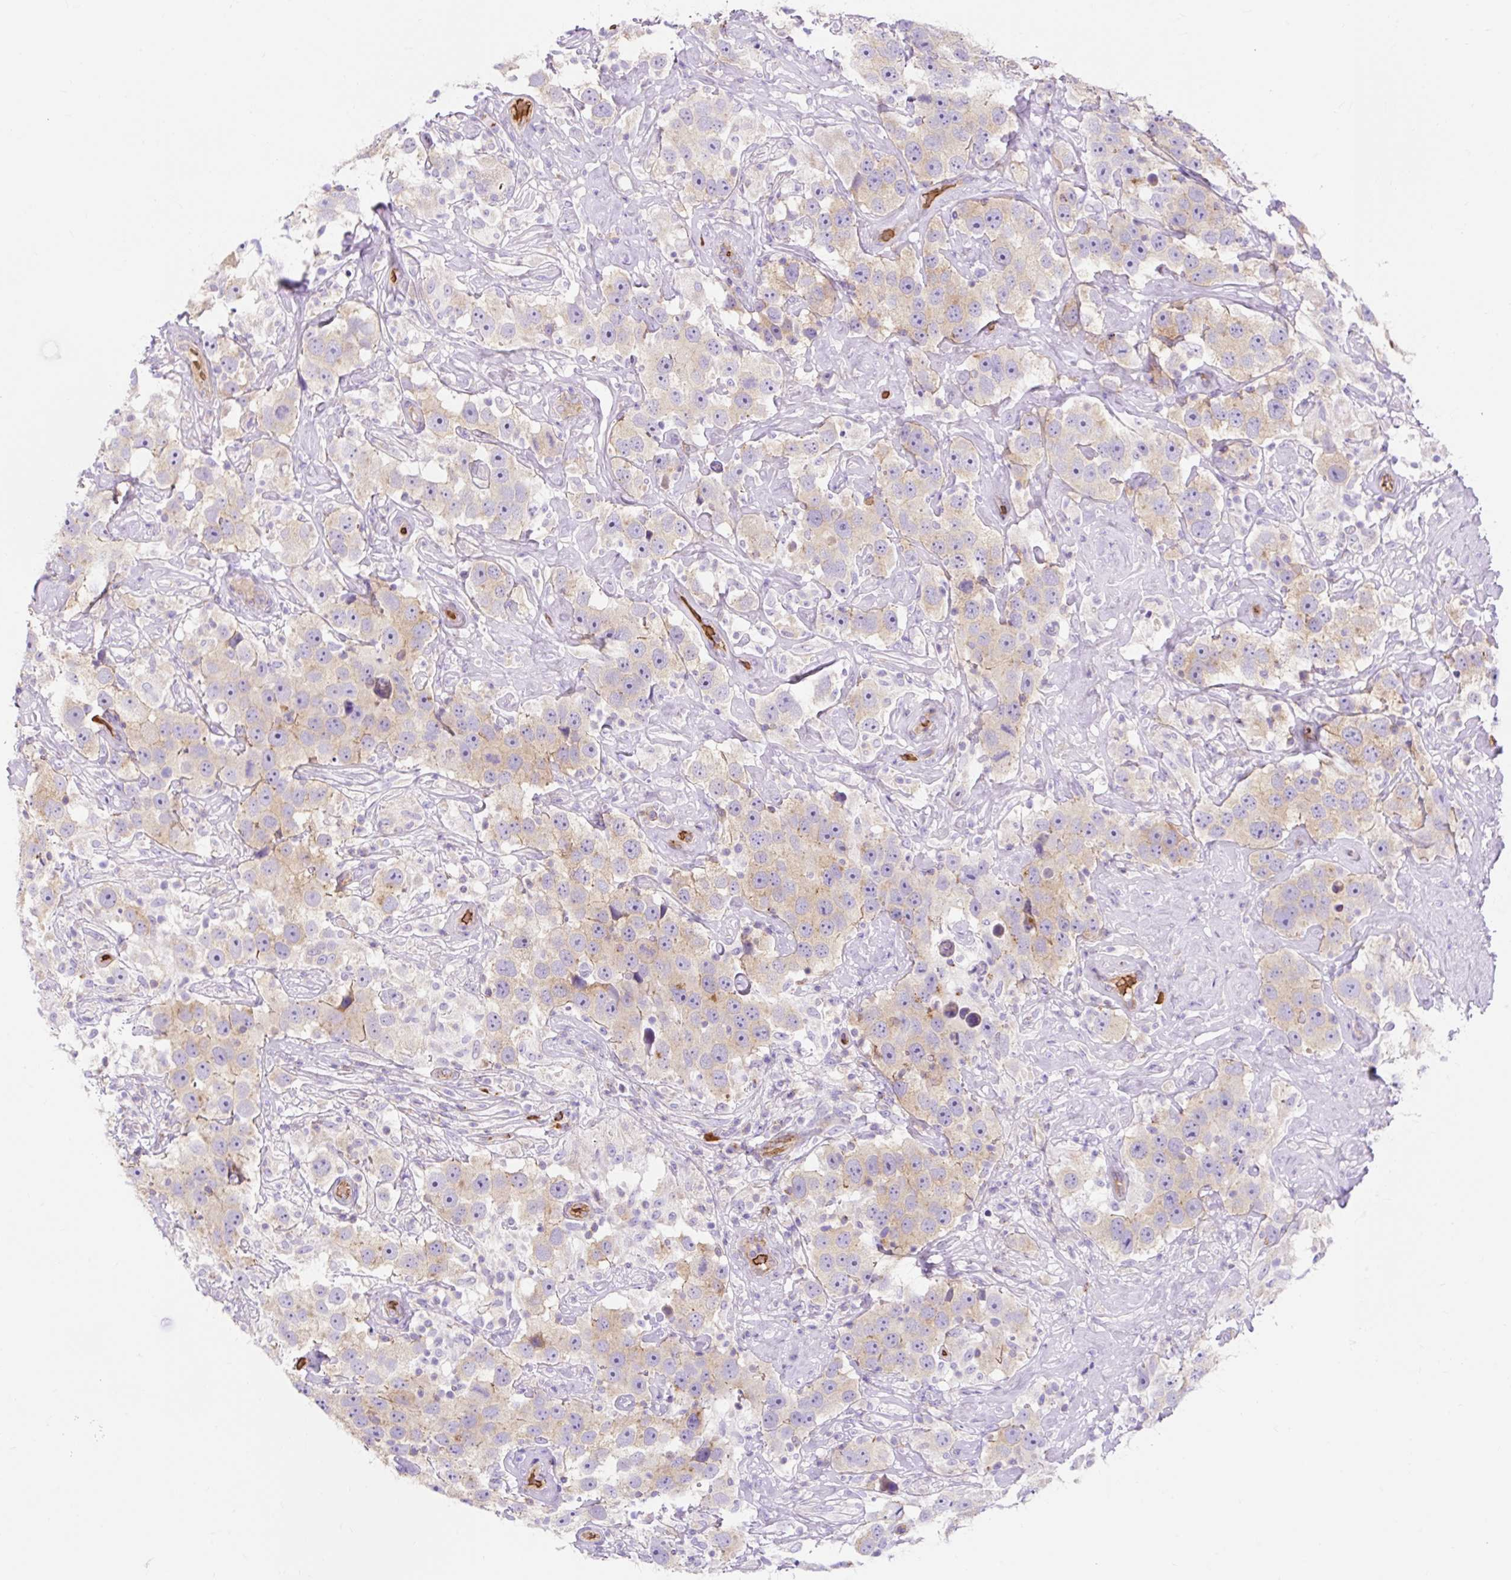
{"staining": {"intensity": "weak", "quantity": "25%-75%", "location": "cytoplasmic/membranous"}, "tissue": "testis cancer", "cell_type": "Tumor cells", "image_type": "cancer", "snomed": [{"axis": "morphology", "description": "Seminoma, NOS"}, {"axis": "topography", "description": "Testis"}], "caption": "The image shows staining of testis cancer (seminoma), revealing weak cytoplasmic/membranous protein expression (brown color) within tumor cells.", "gene": "HIP1R", "patient": {"sex": "male", "age": 49}}